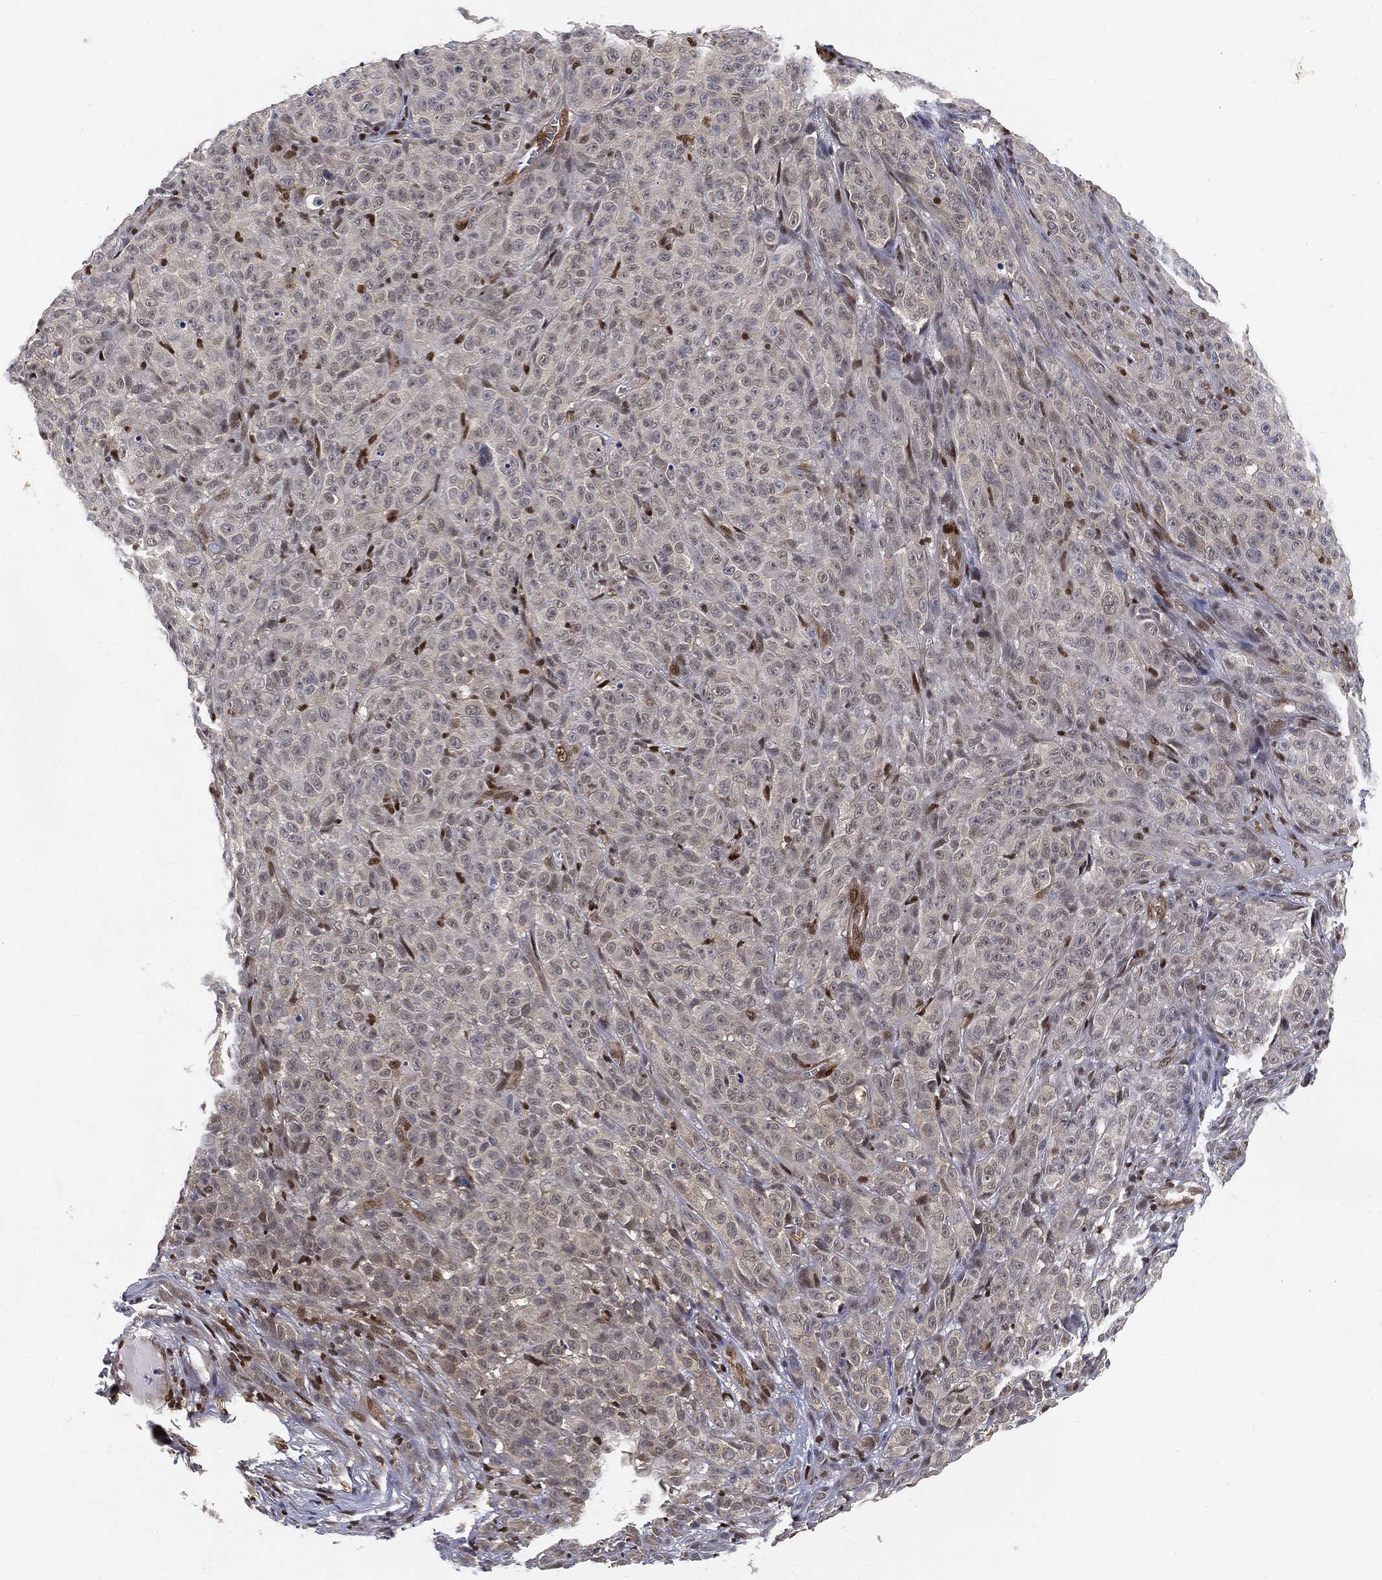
{"staining": {"intensity": "negative", "quantity": "none", "location": "none"}, "tissue": "melanoma", "cell_type": "Tumor cells", "image_type": "cancer", "snomed": [{"axis": "morphology", "description": "Malignant melanoma, NOS"}, {"axis": "topography", "description": "Skin"}], "caption": "Tumor cells show no significant protein positivity in melanoma.", "gene": "CRTC3", "patient": {"sex": "female", "age": 82}}